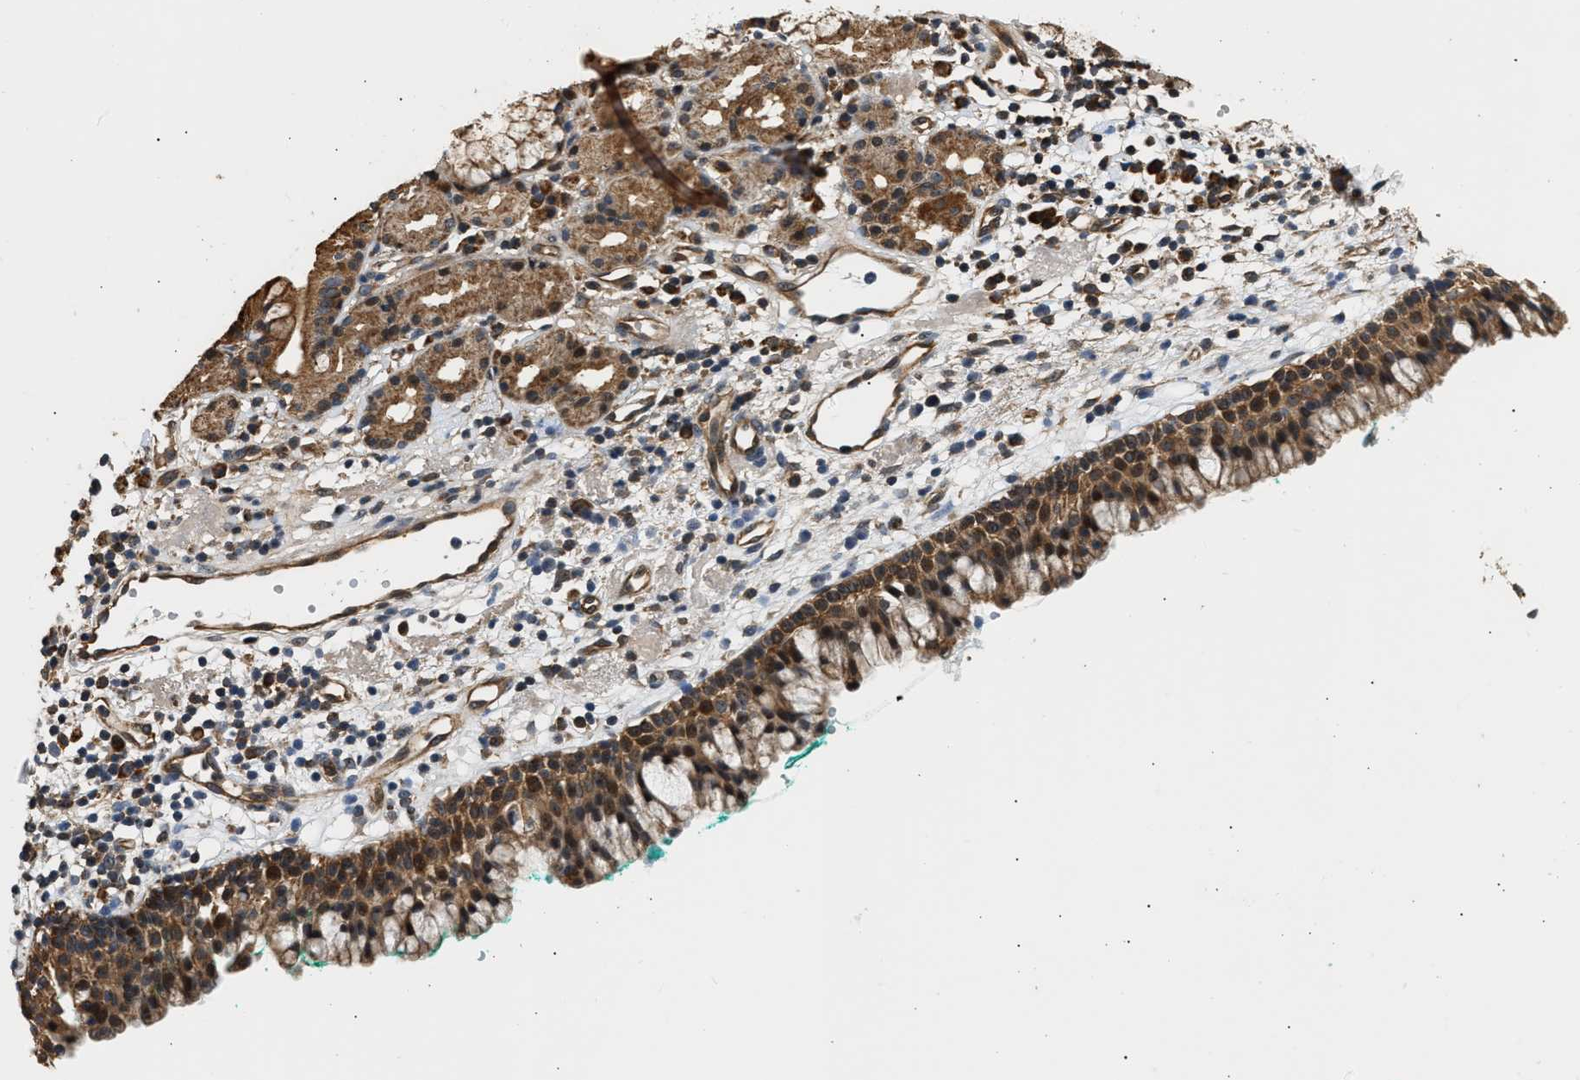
{"staining": {"intensity": "strong", "quantity": ">75%", "location": "cytoplasmic/membranous"}, "tissue": "nasopharynx", "cell_type": "Respiratory epithelial cells", "image_type": "normal", "snomed": [{"axis": "morphology", "description": "Normal tissue, NOS"}, {"axis": "morphology", "description": "Basal cell carcinoma"}, {"axis": "topography", "description": "Cartilage tissue"}, {"axis": "topography", "description": "Nasopharynx"}, {"axis": "topography", "description": "Oral tissue"}], "caption": "Respiratory epithelial cells display high levels of strong cytoplasmic/membranous expression in about >75% of cells in unremarkable human nasopharynx.", "gene": "DUSP14", "patient": {"sex": "female", "age": 77}}